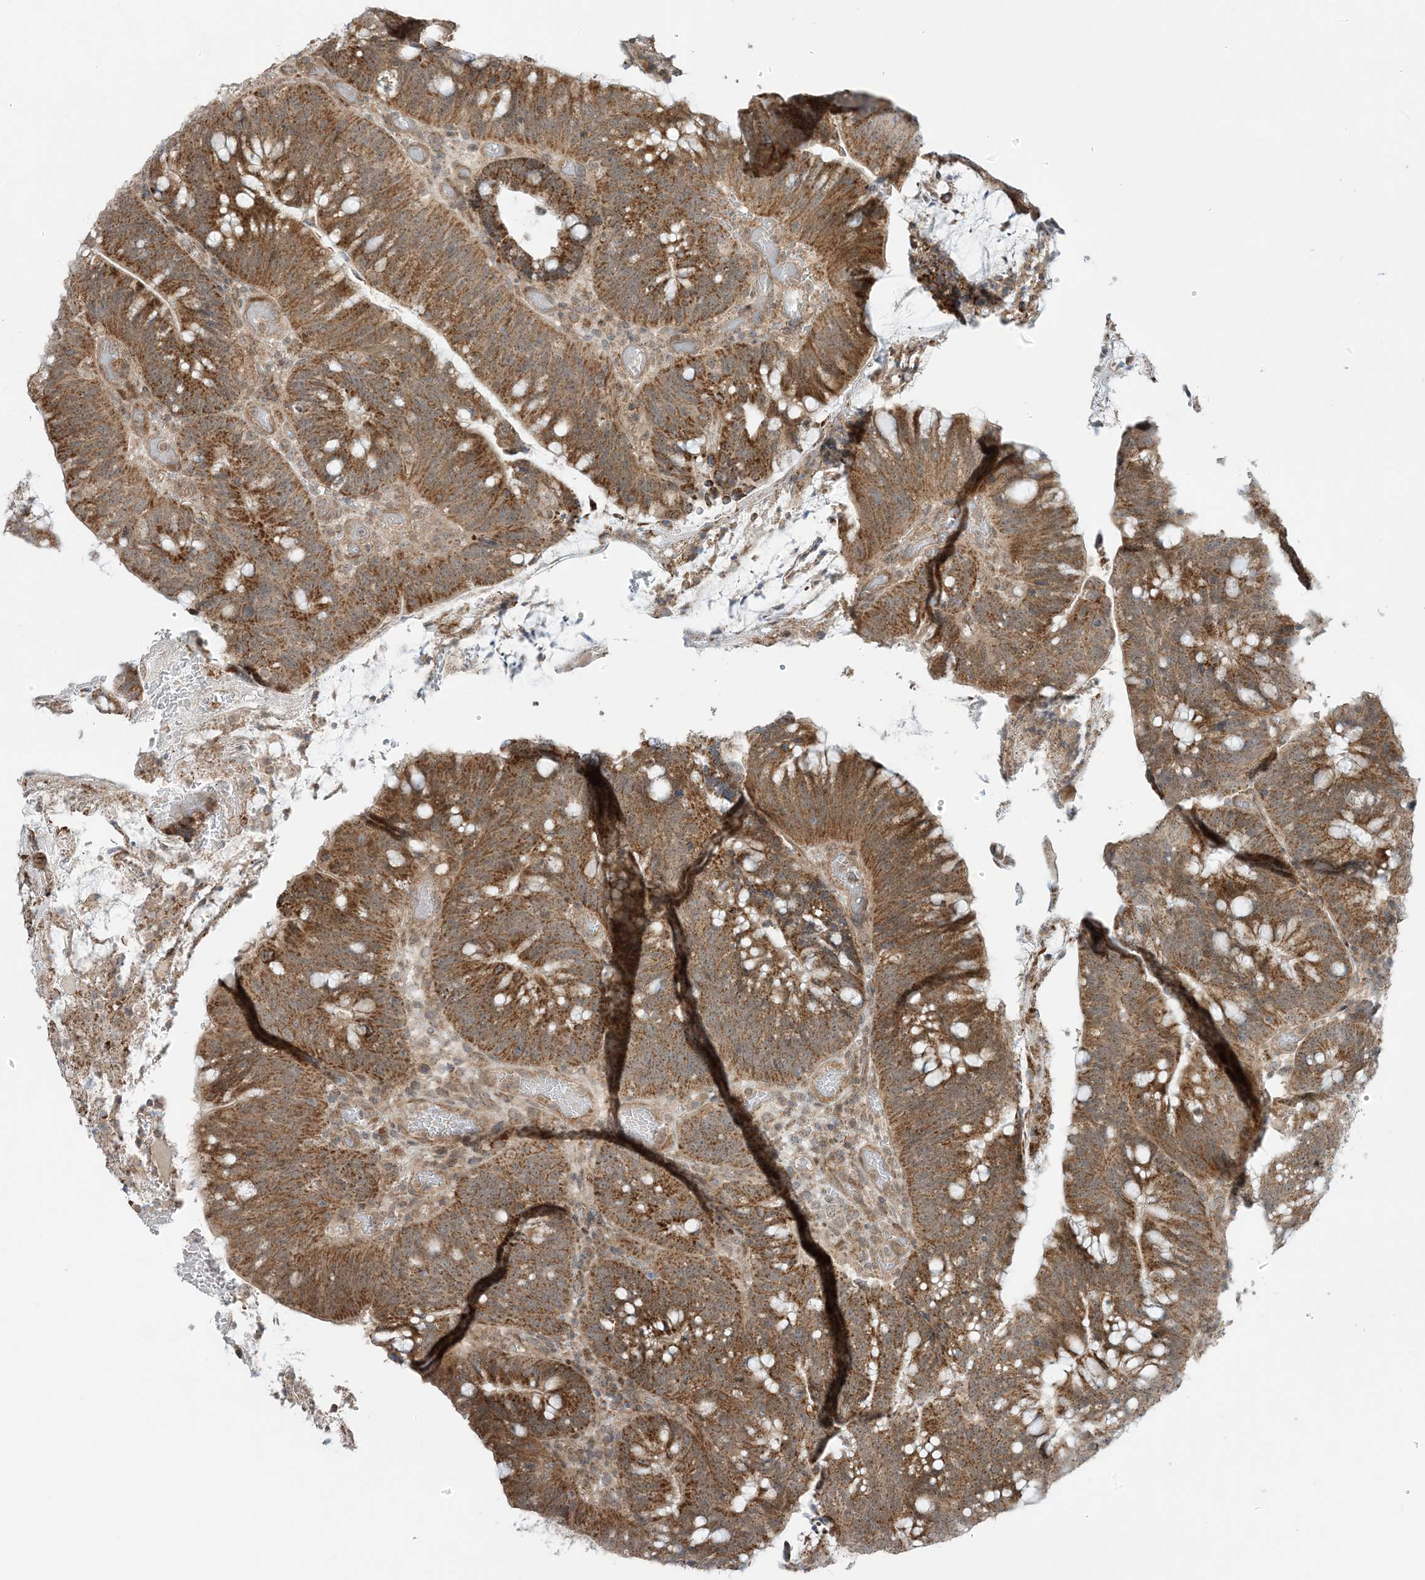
{"staining": {"intensity": "strong", "quantity": ">75%", "location": "cytoplasmic/membranous"}, "tissue": "colorectal cancer", "cell_type": "Tumor cells", "image_type": "cancer", "snomed": [{"axis": "morphology", "description": "Adenocarcinoma, NOS"}, {"axis": "topography", "description": "Colon"}], "caption": "A high amount of strong cytoplasmic/membranous positivity is seen in about >75% of tumor cells in colorectal cancer (adenocarcinoma) tissue. (DAB (3,3'-diaminobenzidine) IHC, brown staining for protein, blue staining for nuclei).", "gene": "PHLDB2", "patient": {"sex": "female", "age": 66}}